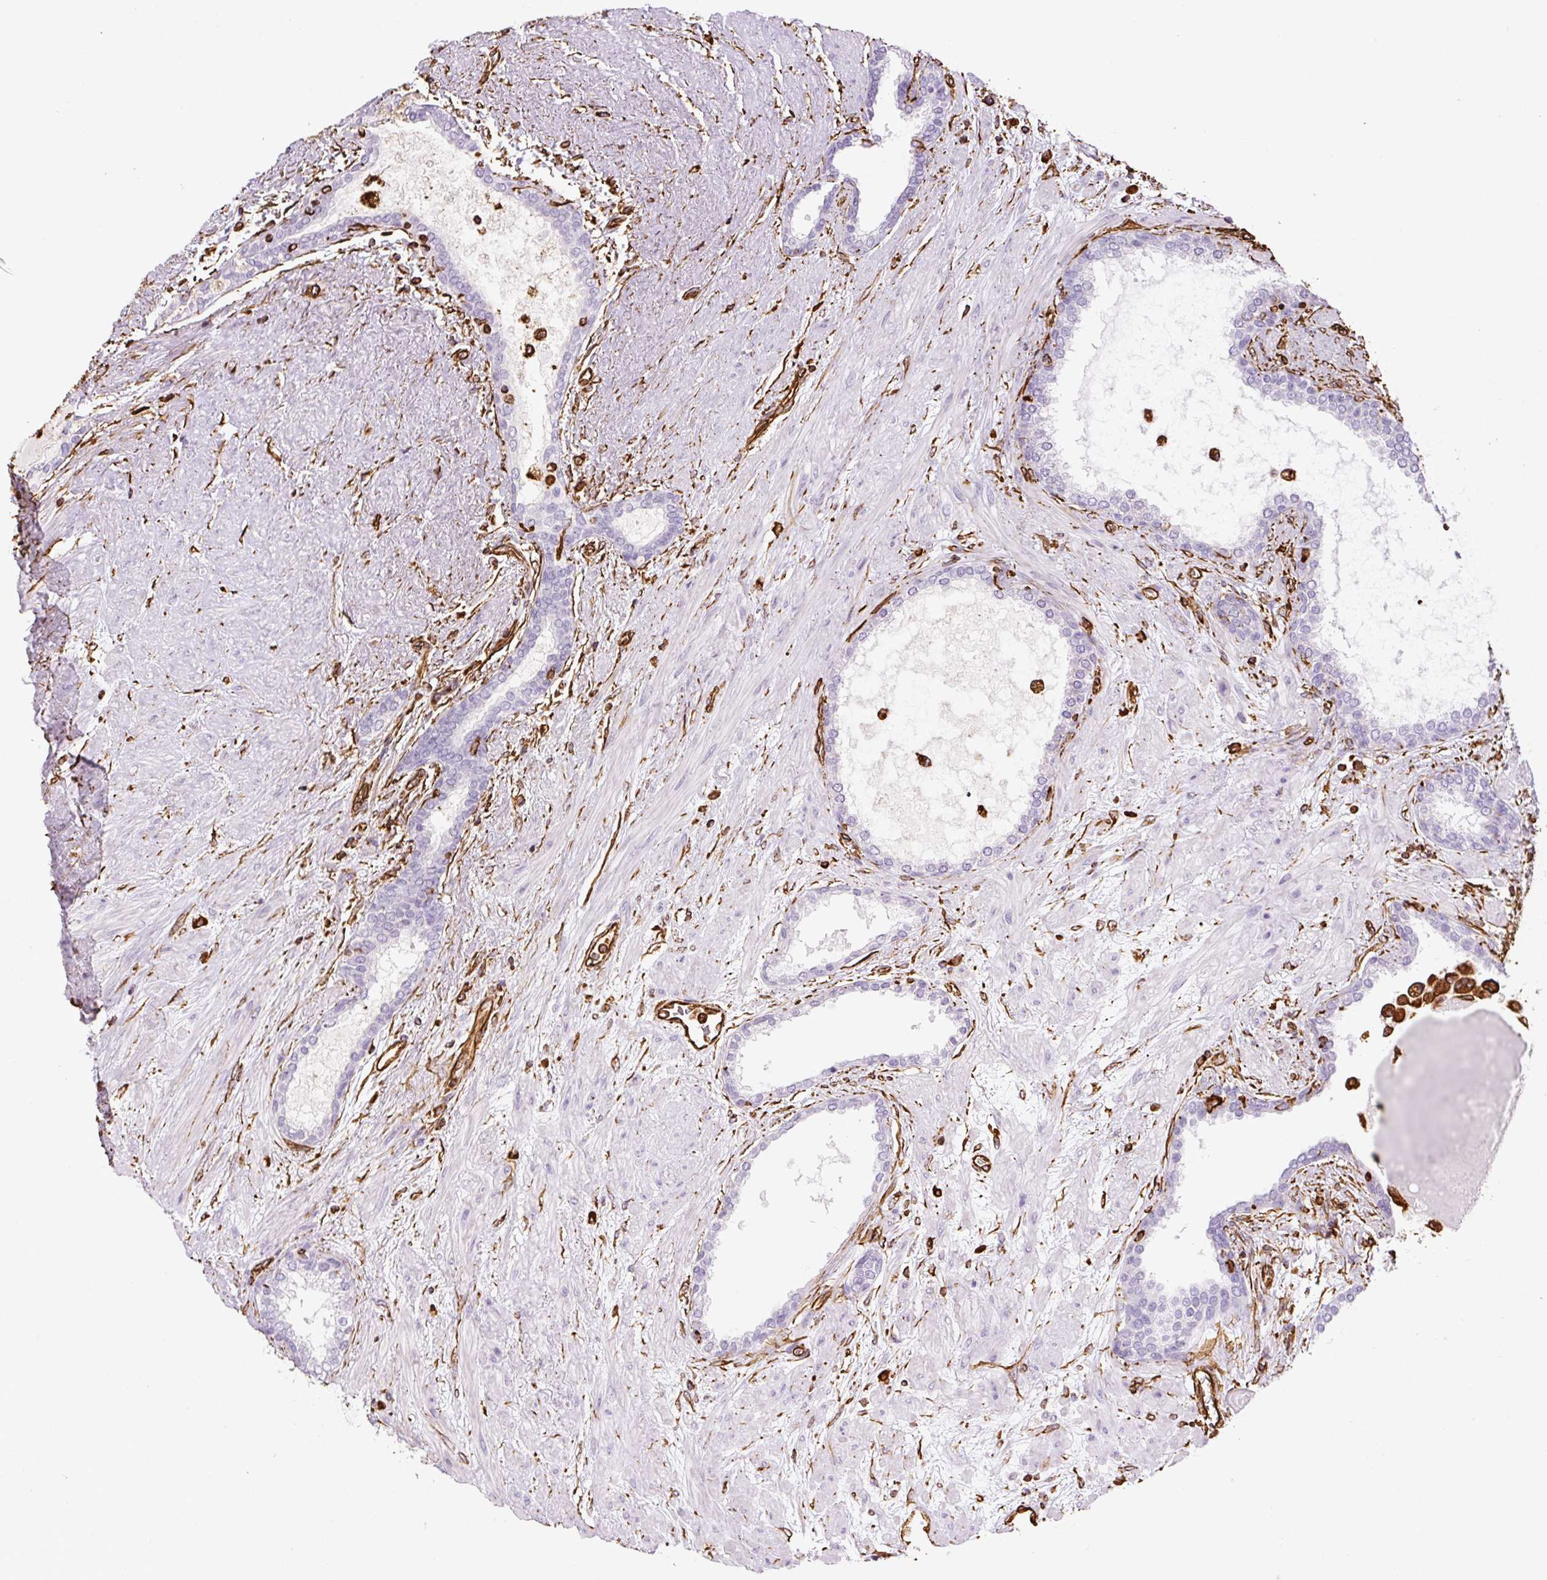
{"staining": {"intensity": "negative", "quantity": "none", "location": "none"}, "tissue": "prostate cancer", "cell_type": "Tumor cells", "image_type": "cancer", "snomed": [{"axis": "morphology", "description": "Adenocarcinoma, High grade"}, {"axis": "topography", "description": "Prostate"}], "caption": "This histopathology image is of prostate cancer stained with immunohistochemistry (IHC) to label a protein in brown with the nuclei are counter-stained blue. There is no positivity in tumor cells.", "gene": "VIM", "patient": {"sex": "male", "age": 72}}